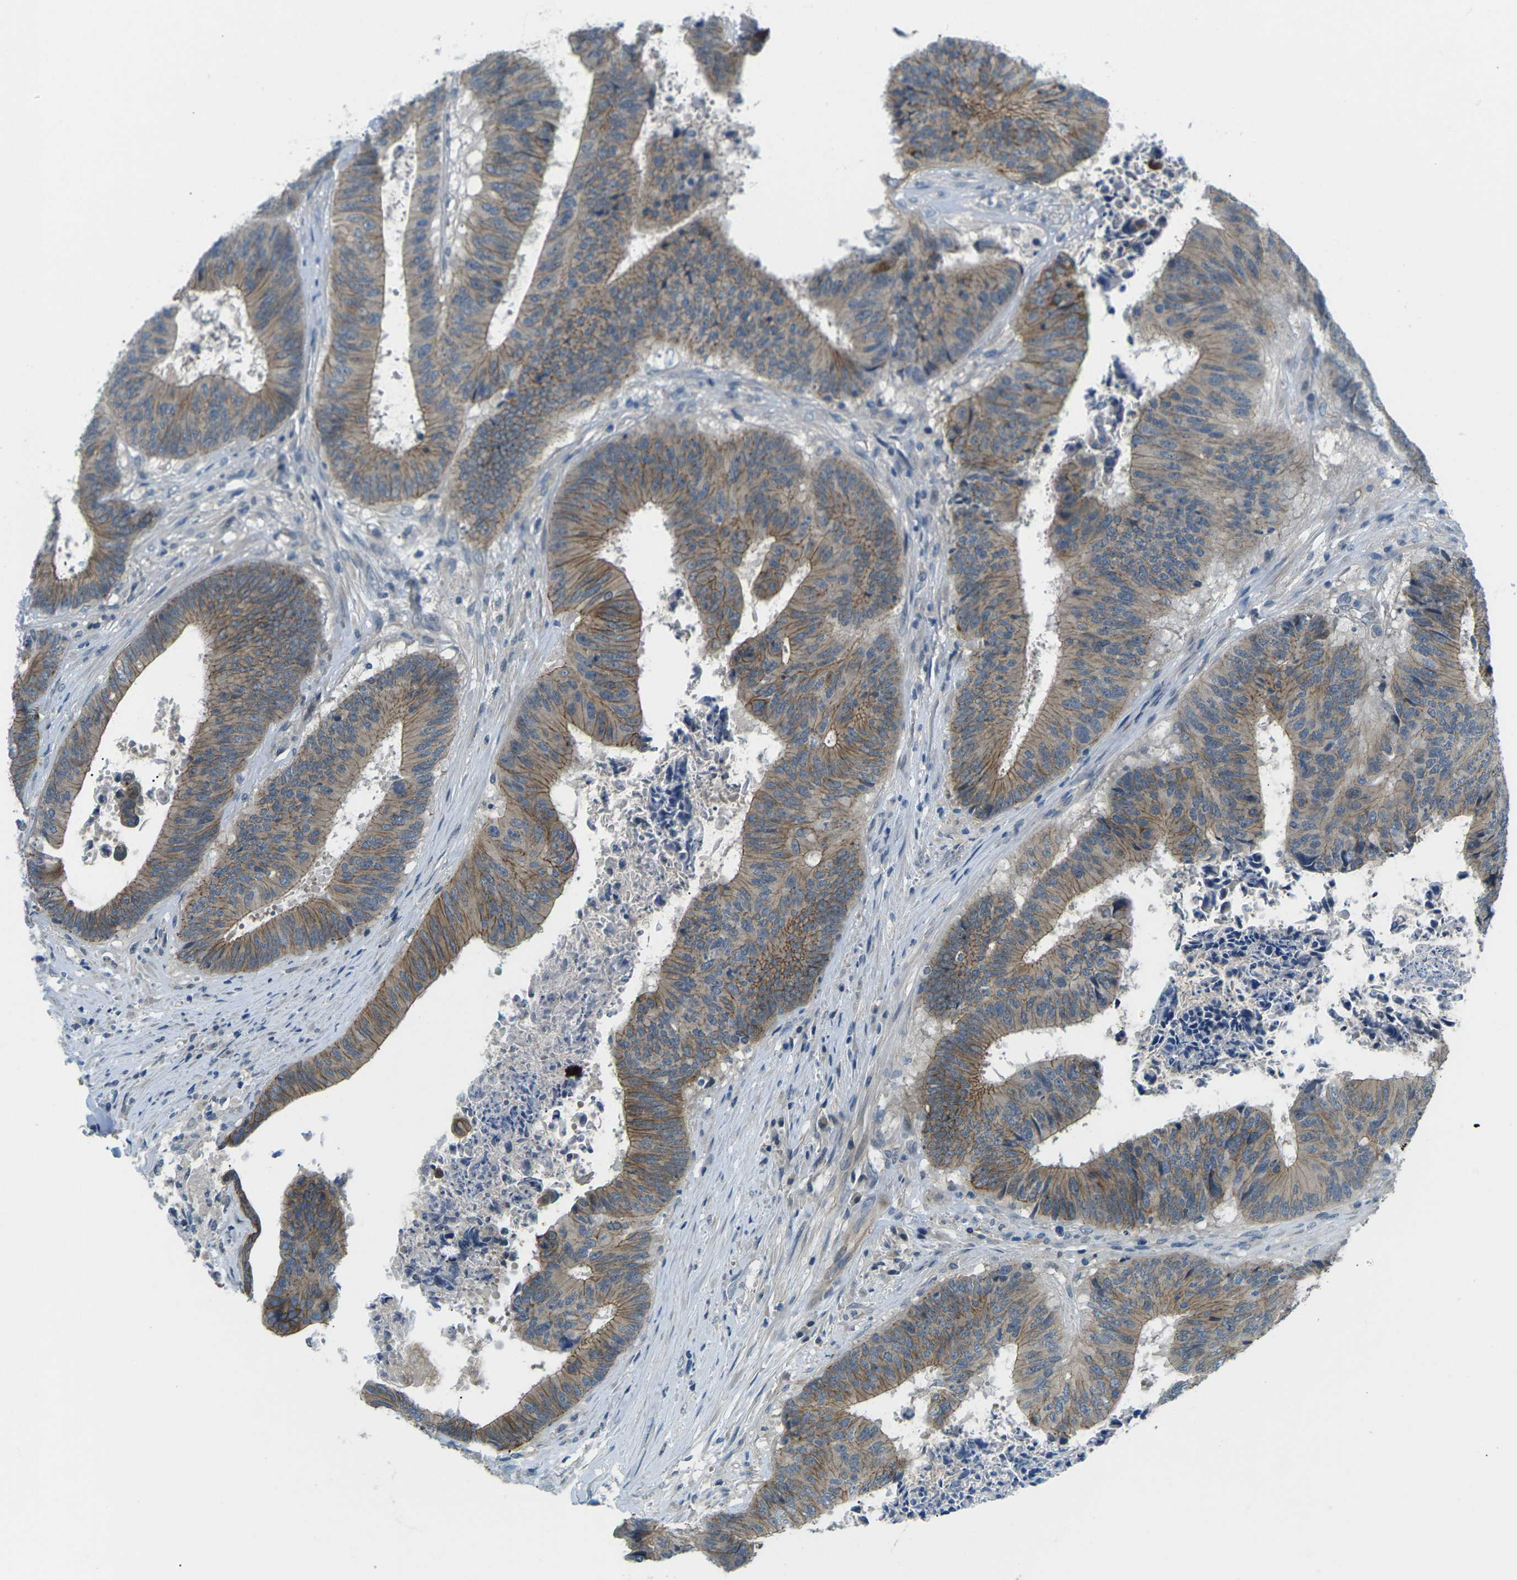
{"staining": {"intensity": "moderate", "quantity": ">75%", "location": "cytoplasmic/membranous"}, "tissue": "colorectal cancer", "cell_type": "Tumor cells", "image_type": "cancer", "snomed": [{"axis": "morphology", "description": "Adenocarcinoma, NOS"}, {"axis": "topography", "description": "Rectum"}], "caption": "A histopathology image of colorectal adenocarcinoma stained for a protein reveals moderate cytoplasmic/membranous brown staining in tumor cells.", "gene": "CTNND1", "patient": {"sex": "male", "age": 72}}